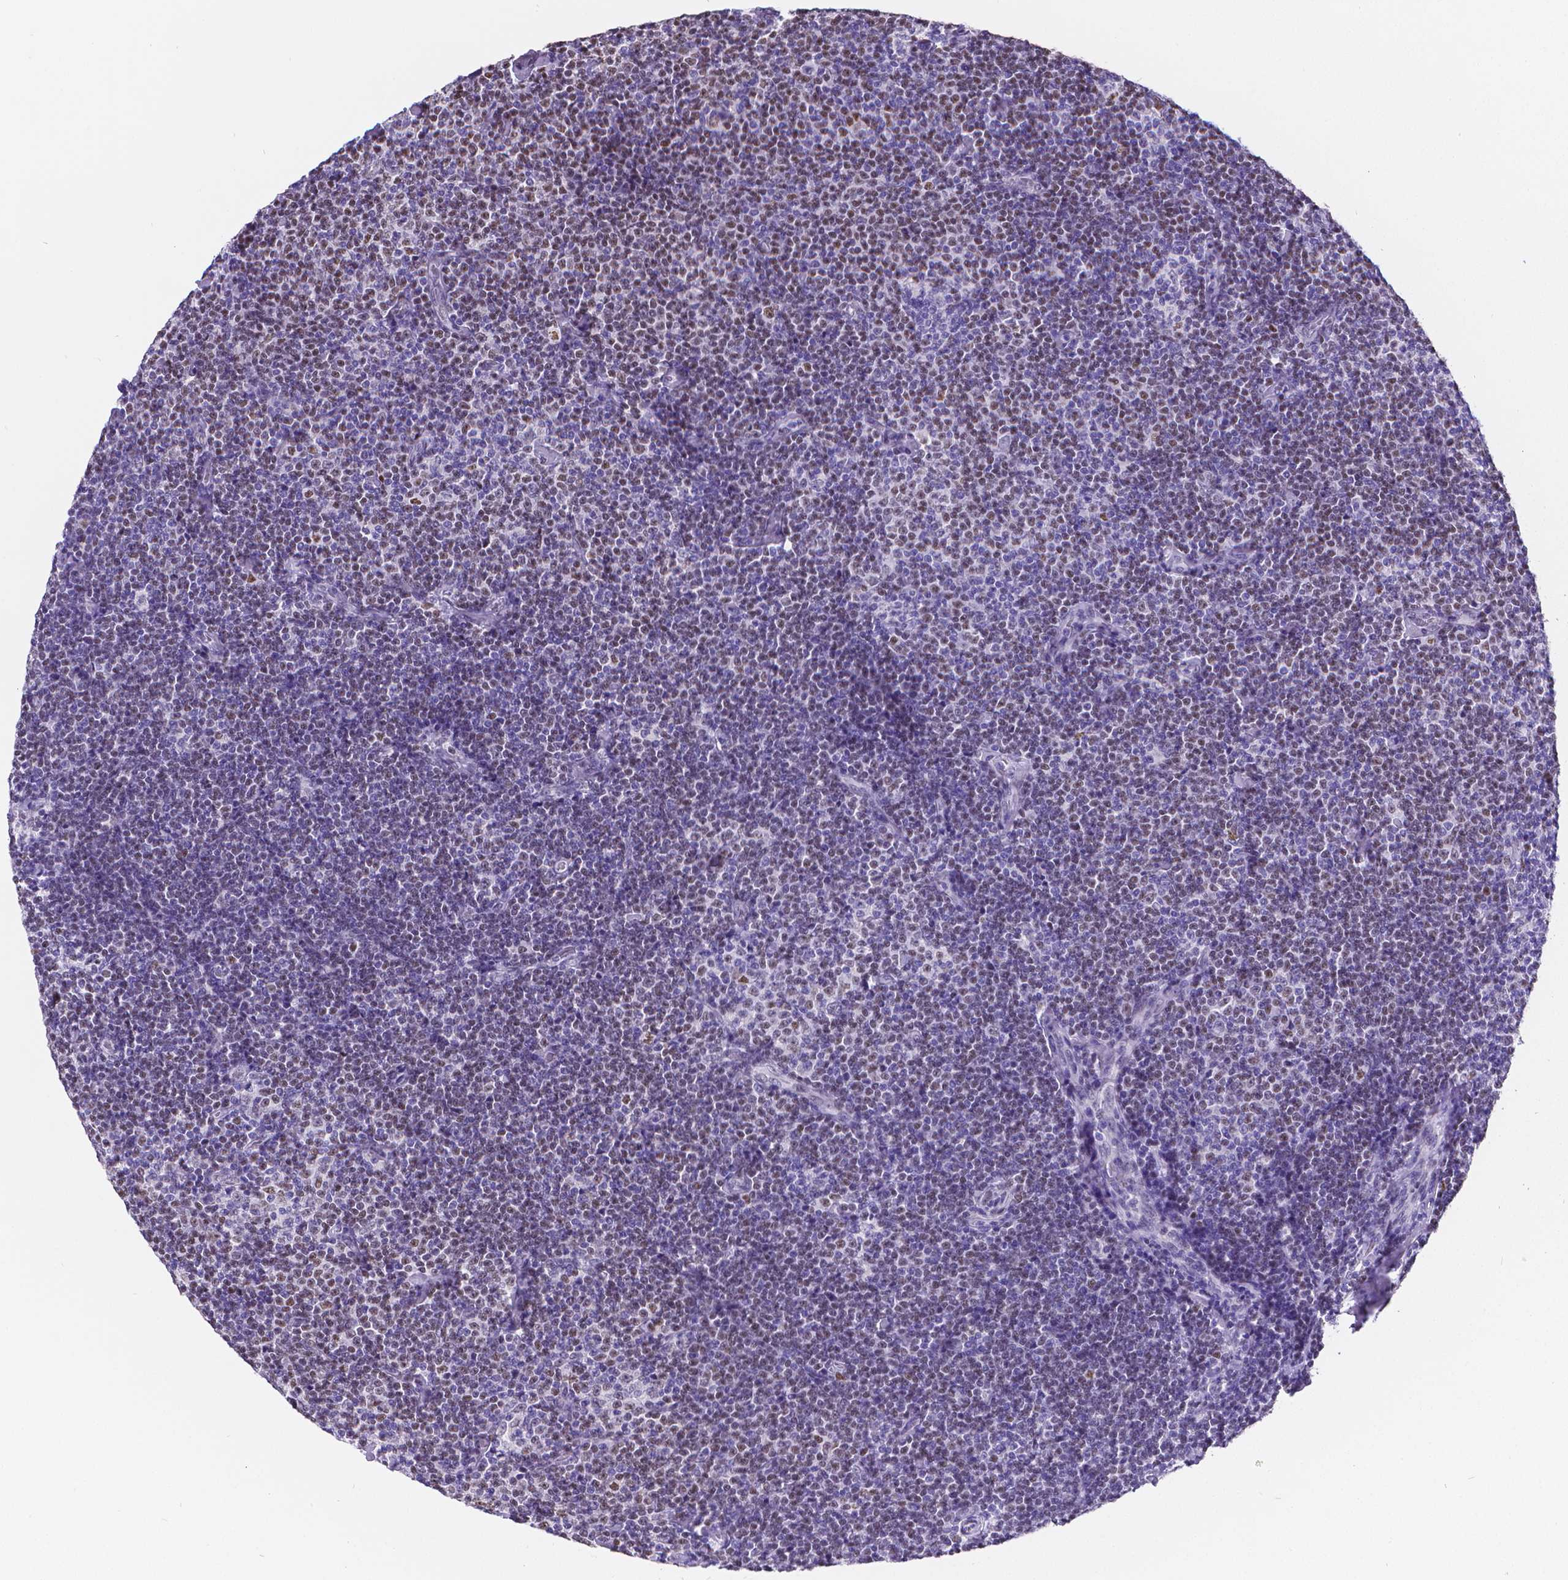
{"staining": {"intensity": "moderate", "quantity": "25%-75%", "location": "nuclear"}, "tissue": "lymphoma", "cell_type": "Tumor cells", "image_type": "cancer", "snomed": [{"axis": "morphology", "description": "Malignant lymphoma, non-Hodgkin's type, Low grade"}, {"axis": "topography", "description": "Lymph node"}], "caption": "Immunohistochemical staining of human low-grade malignant lymphoma, non-Hodgkin's type demonstrates moderate nuclear protein staining in about 25%-75% of tumor cells. Using DAB (brown) and hematoxylin (blue) stains, captured at high magnification using brightfield microscopy.", "gene": "MEF2C", "patient": {"sex": "male", "age": 81}}